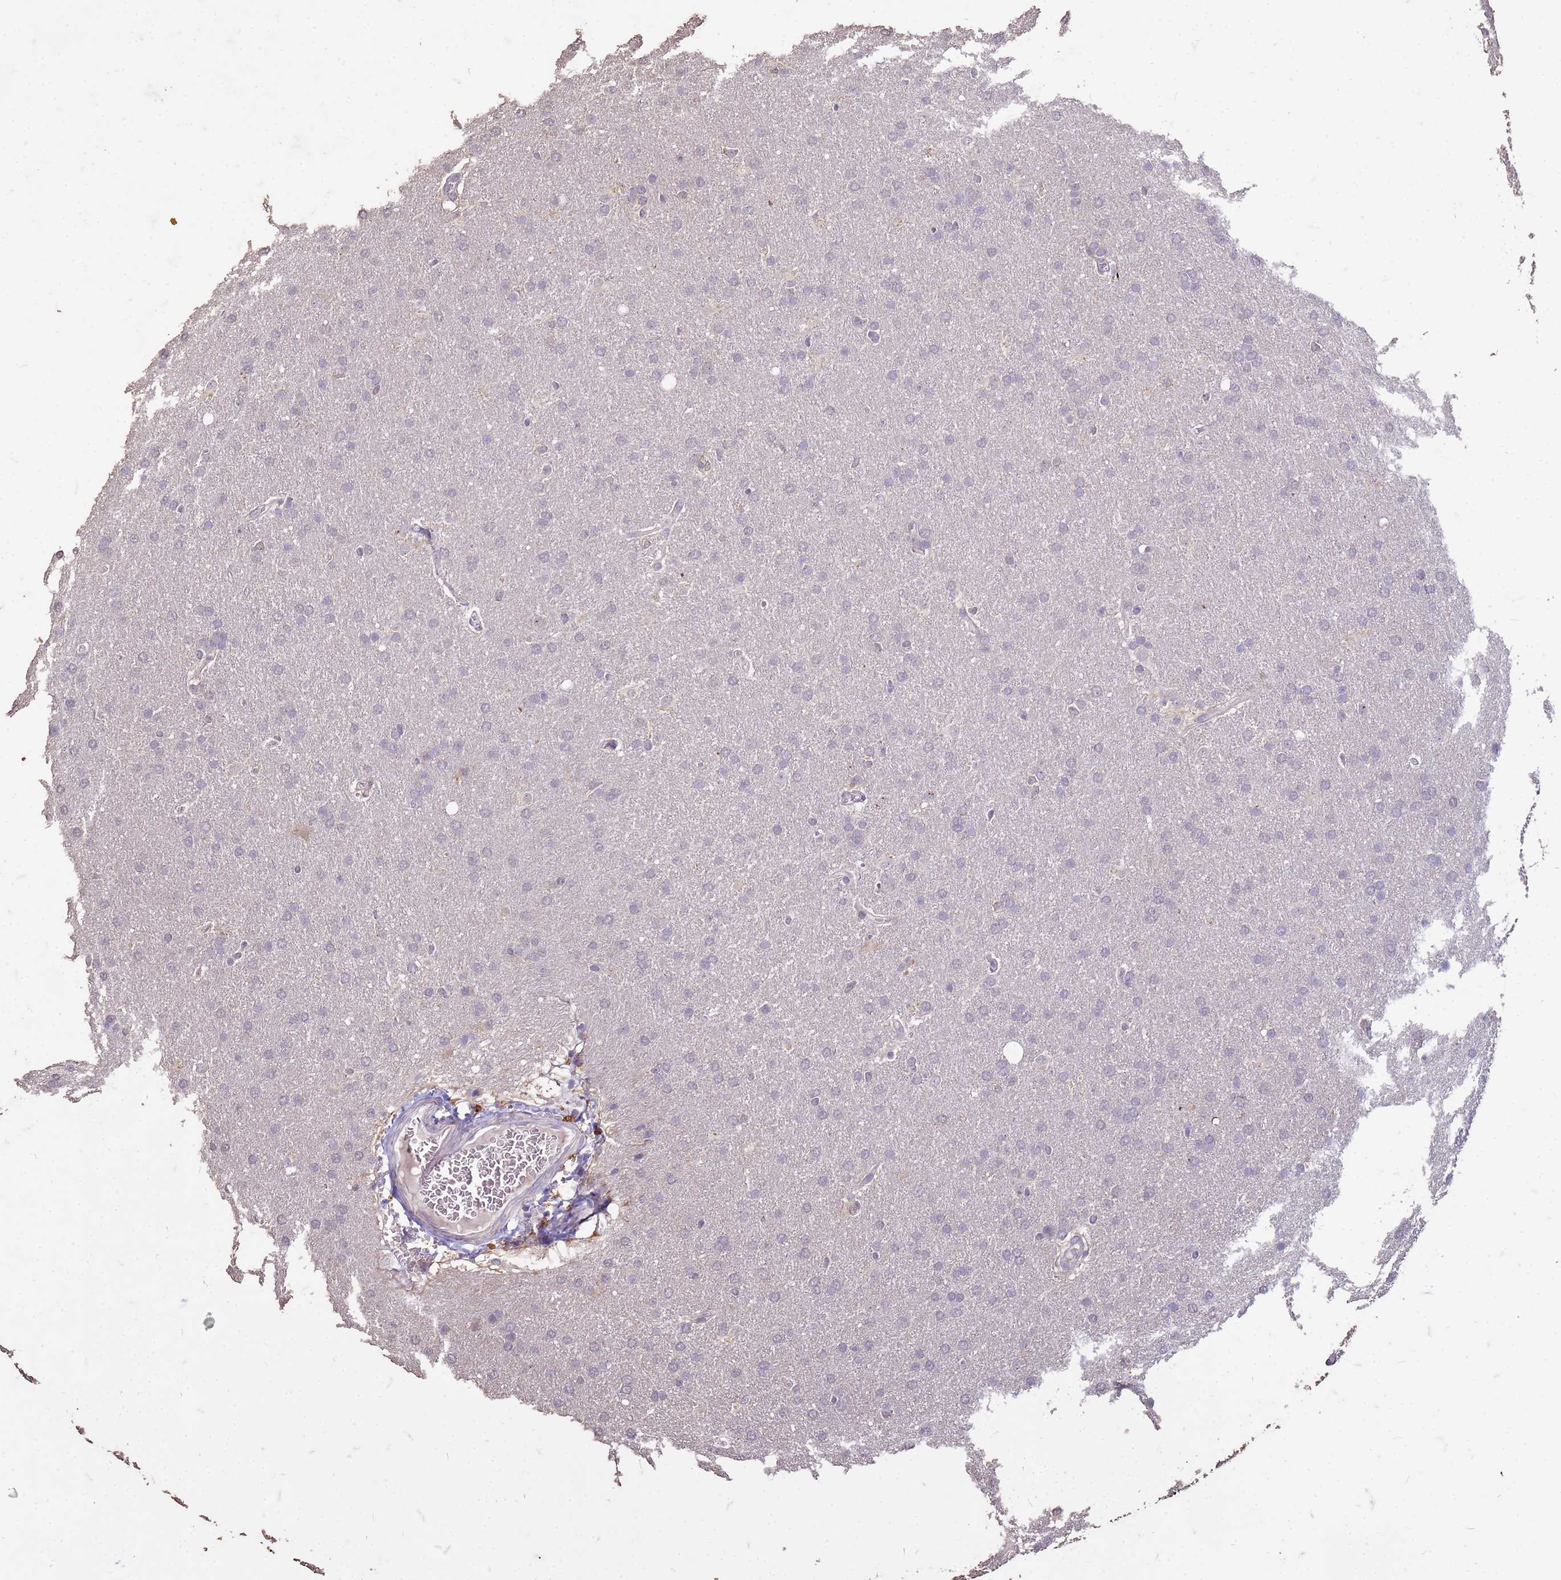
{"staining": {"intensity": "negative", "quantity": "none", "location": "none"}, "tissue": "glioma", "cell_type": "Tumor cells", "image_type": "cancer", "snomed": [{"axis": "morphology", "description": "Glioma, malignant, Low grade"}, {"axis": "topography", "description": "Brain"}], "caption": "A histopathology image of malignant glioma (low-grade) stained for a protein shows no brown staining in tumor cells.", "gene": "FAM184B", "patient": {"sex": "female", "age": 32}}